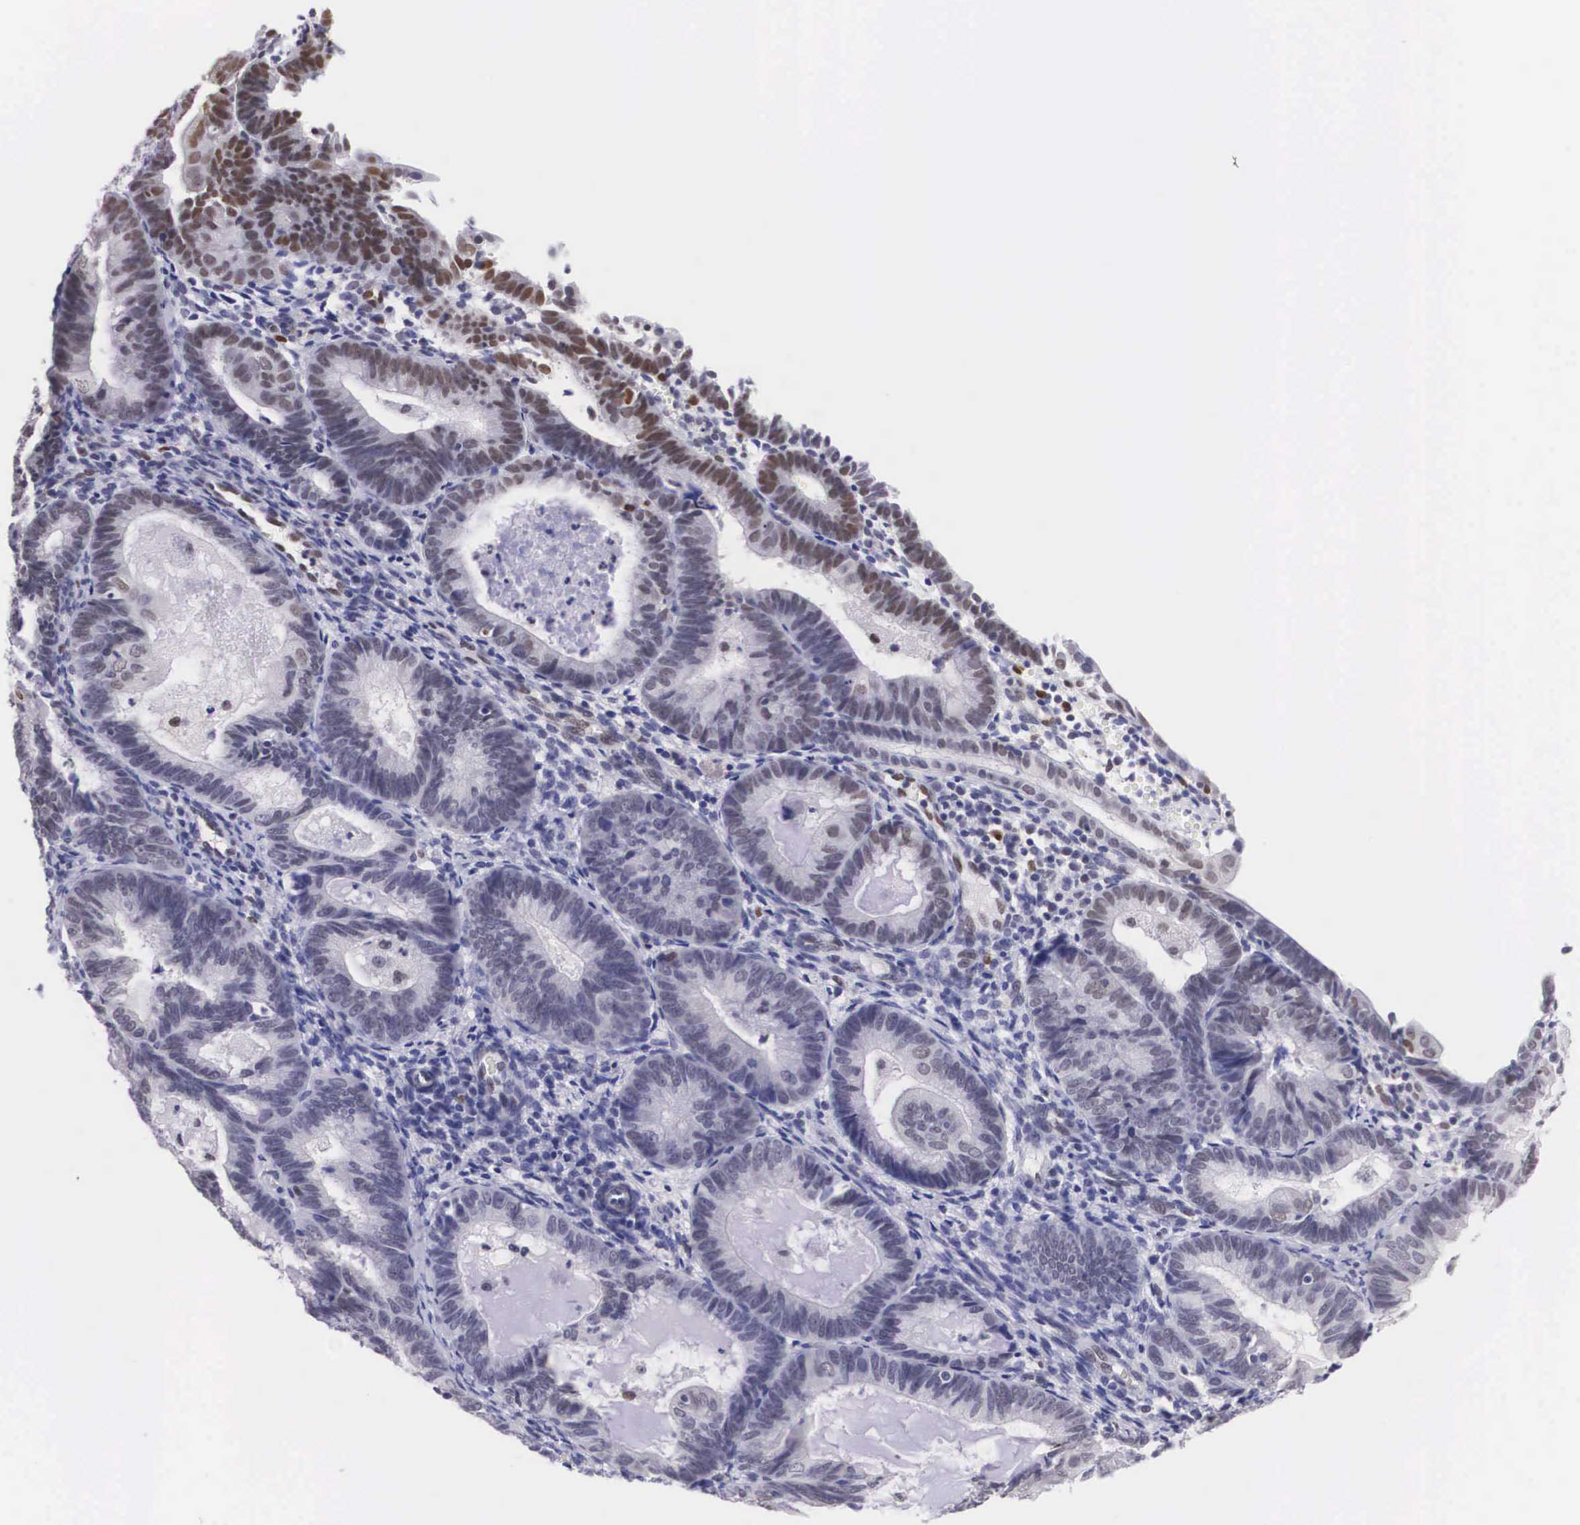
{"staining": {"intensity": "moderate", "quantity": "<25%", "location": "nuclear"}, "tissue": "endometrial cancer", "cell_type": "Tumor cells", "image_type": "cancer", "snomed": [{"axis": "morphology", "description": "Adenocarcinoma, NOS"}, {"axis": "topography", "description": "Endometrium"}], "caption": "Protein expression analysis of endometrial cancer (adenocarcinoma) reveals moderate nuclear staining in about <25% of tumor cells.", "gene": "ETV6", "patient": {"sex": "female", "age": 63}}